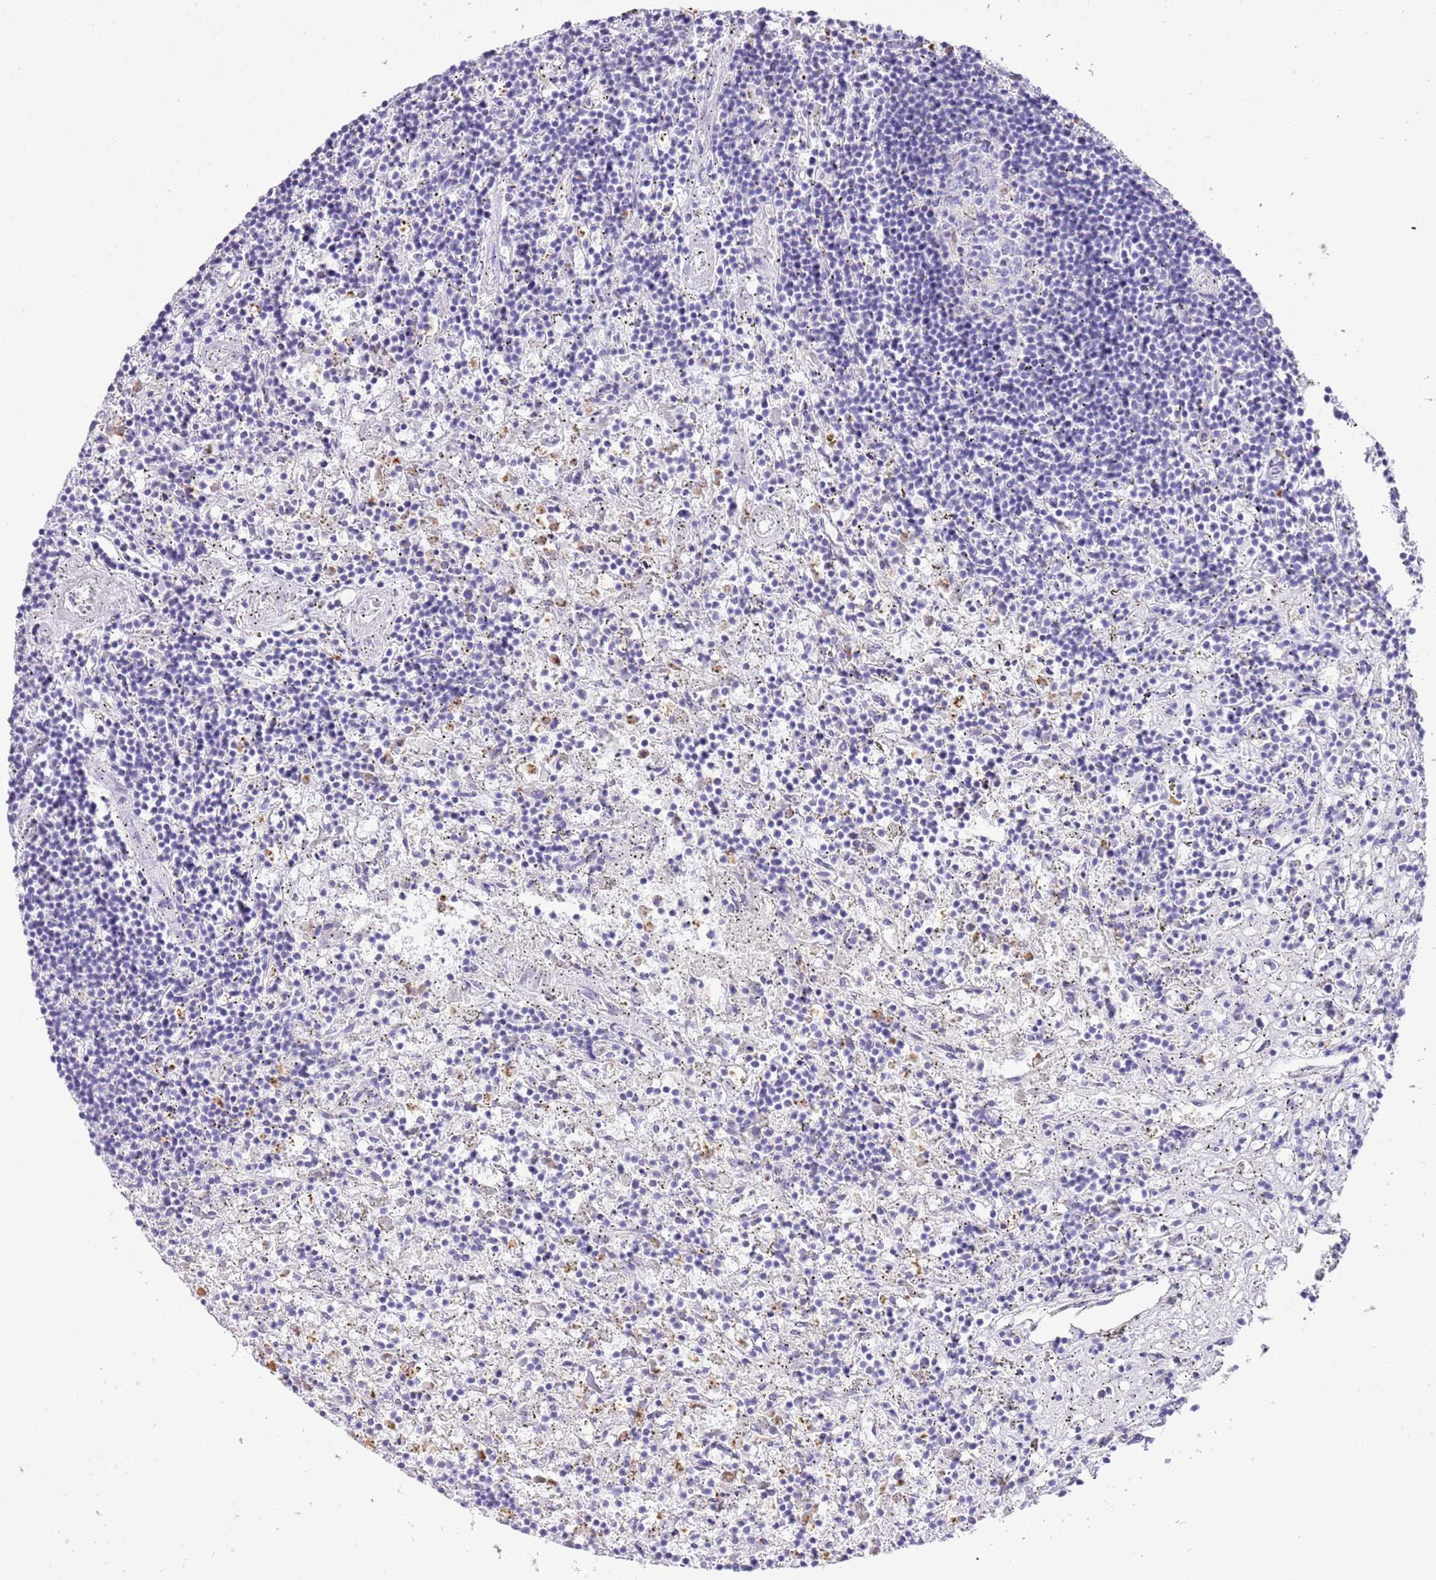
{"staining": {"intensity": "negative", "quantity": "none", "location": "none"}, "tissue": "lymphoma", "cell_type": "Tumor cells", "image_type": "cancer", "snomed": [{"axis": "morphology", "description": "Malignant lymphoma, non-Hodgkin's type, Low grade"}, {"axis": "topography", "description": "Spleen"}], "caption": "There is no significant staining in tumor cells of lymphoma.", "gene": "OR2Z1", "patient": {"sex": "male", "age": 76}}